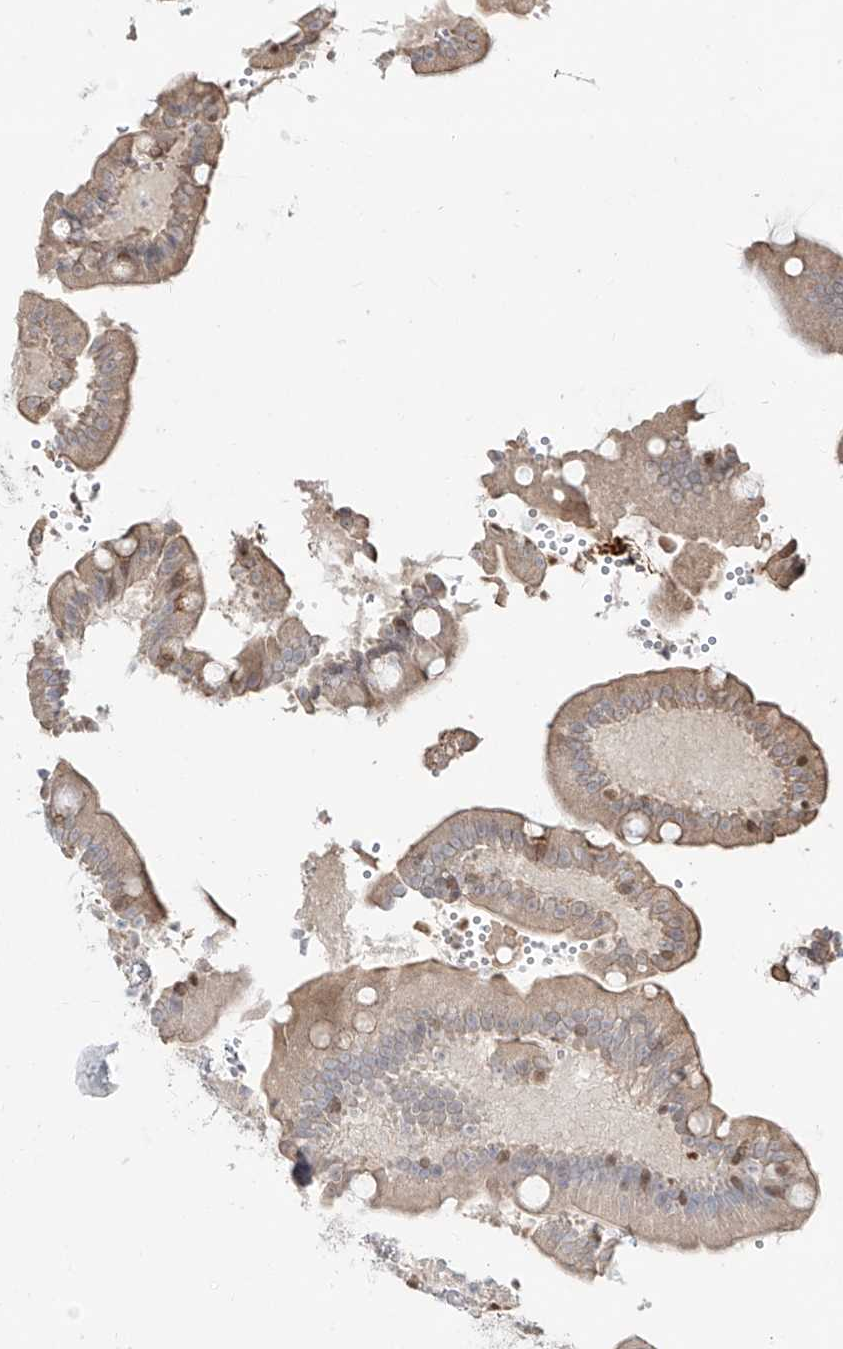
{"staining": {"intensity": "moderate", "quantity": "<25%", "location": "cytoplasmic/membranous,nuclear"}, "tissue": "duodenum", "cell_type": "Glandular cells", "image_type": "normal", "snomed": [{"axis": "morphology", "description": "Normal tissue, NOS"}, {"axis": "topography", "description": "Duodenum"}], "caption": "Duodenum stained with DAB immunohistochemistry (IHC) demonstrates low levels of moderate cytoplasmic/membranous,nuclear expression in approximately <25% of glandular cells.", "gene": "ZNF710", "patient": {"sex": "female", "age": 62}}